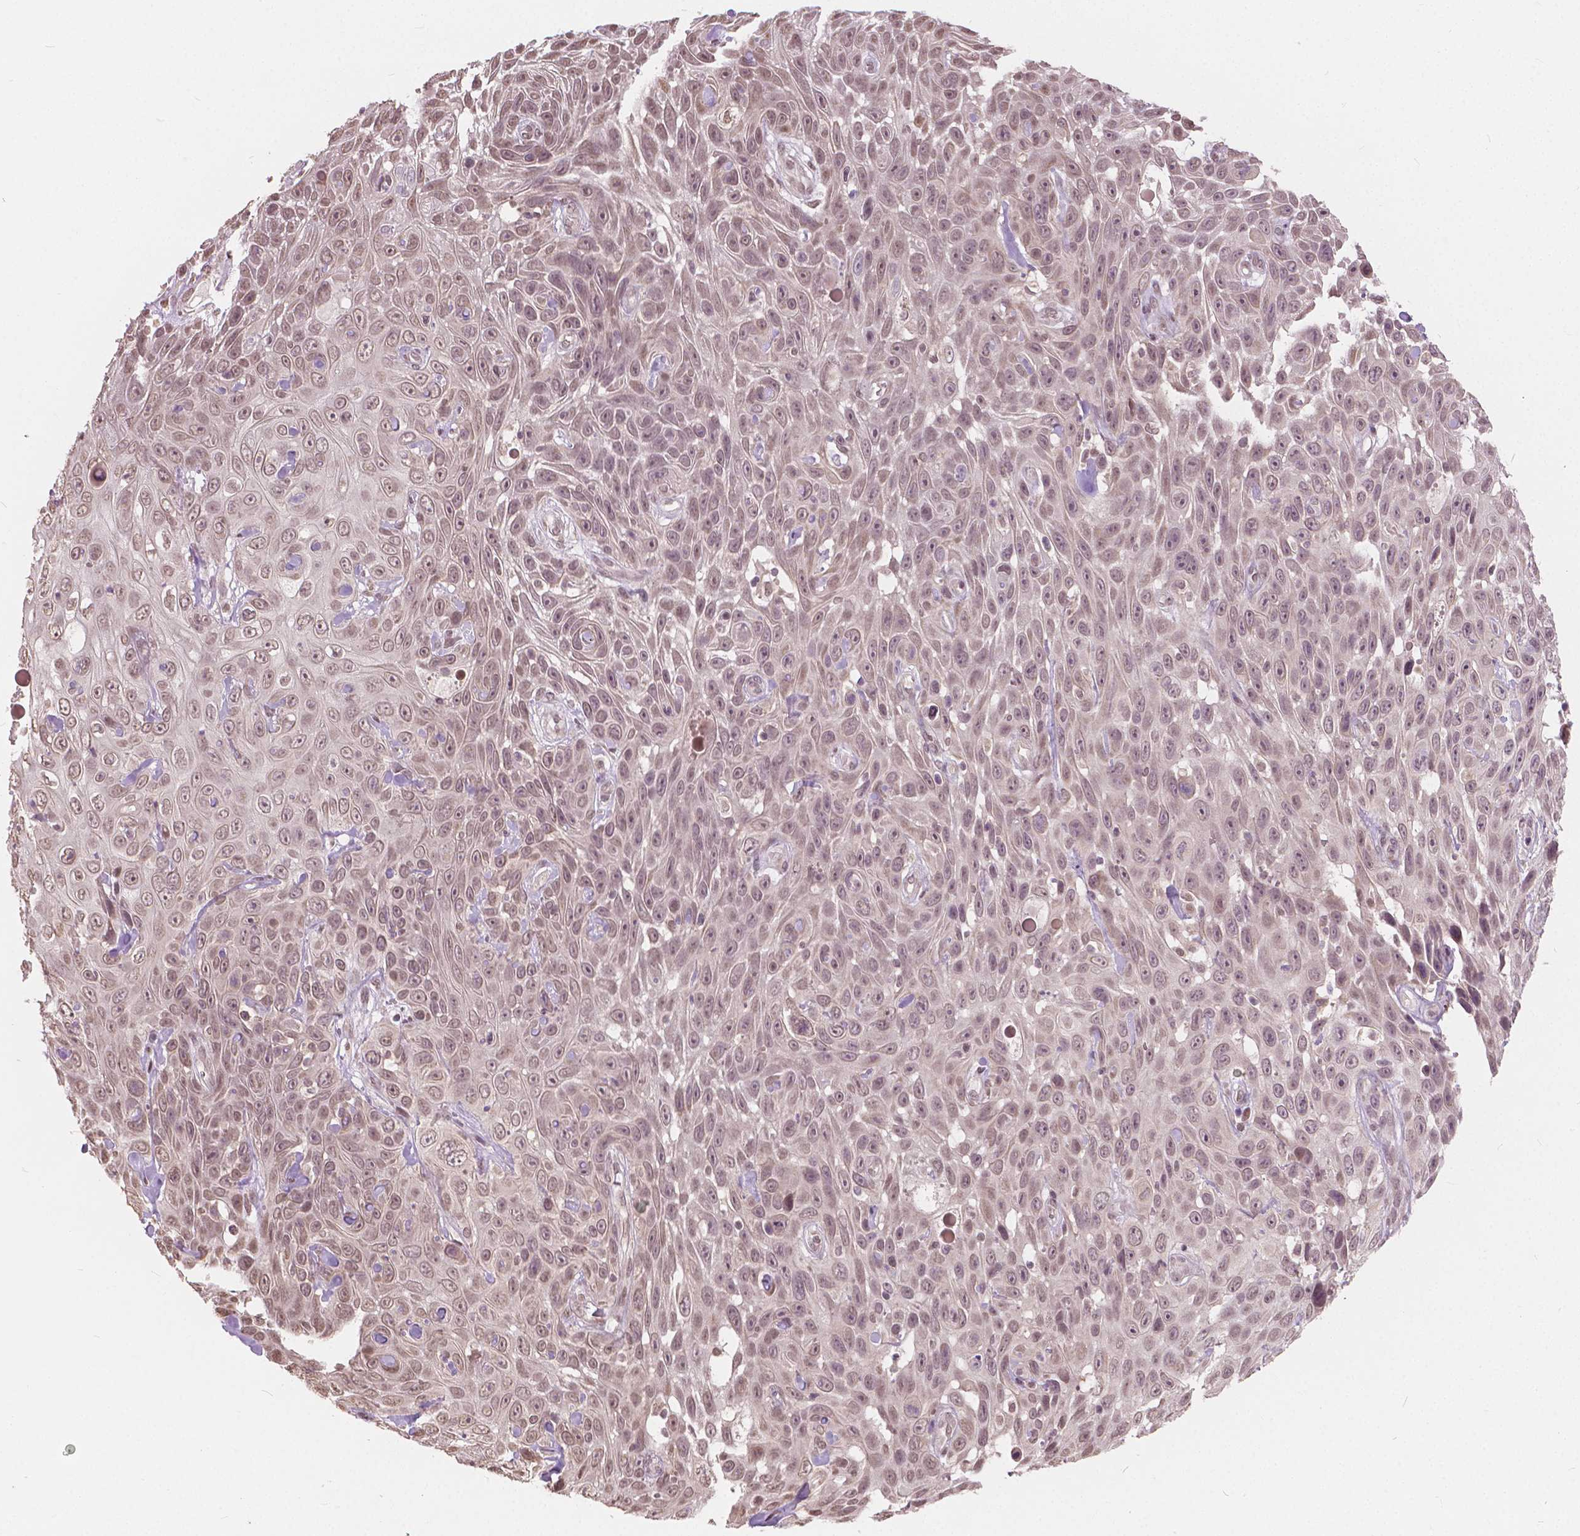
{"staining": {"intensity": "moderate", "quantity": ">75%", "location": "nuclear"}, "tissue": "skin cancer", "cell_type": "Tumor cells", "image_type": "cancer", "snomed": [{"axis": "morphology", "description": "Squamous cell carcinoma, NOS"}, {"axis": "topography", "description": "Skin"}], "caption": "Brown immunohistochemical staining in human skin cancer shows moderate nuclear staining in approximately >75% of tumor cells.", "gene": "HOXA10", "patient": {"sex": "male", "age": 82}}